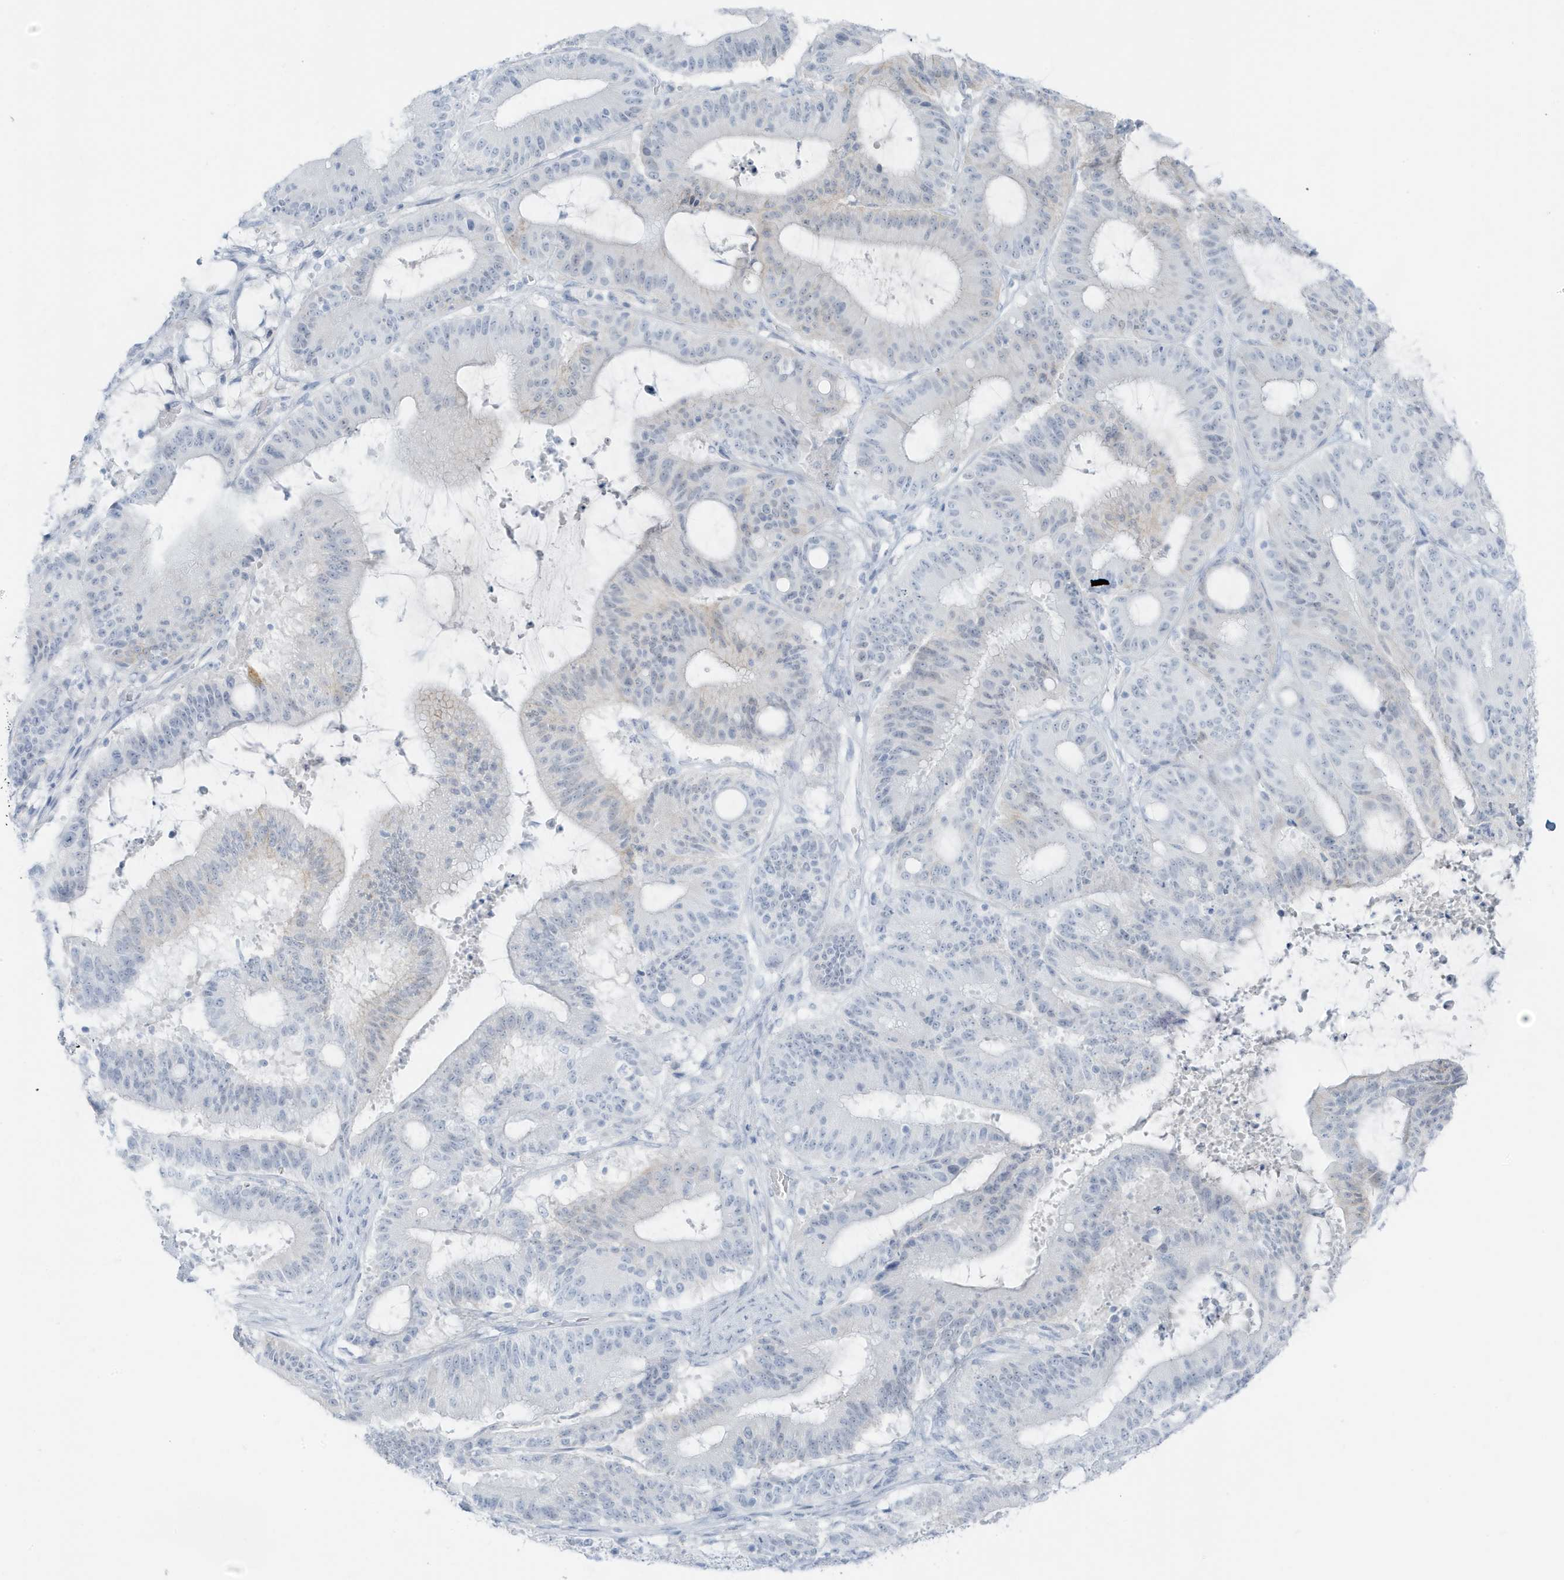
{"staining": {"intensity": "negative", "quantity": "none", "location": "none"}, "tissue": "liver cancer", "cell_type": "Tumor cells", "image_type": "cancer", "snomed": [{"axis": "morphology", "description": "Normal tissue, NOS"}, {"axis": "morphology", "description": "Cholangiocarcinoma"}, {"axis": "topography", "description": "Liver"}, {"axis": "topography", "description": "Peripheral nerve tissue"}], "caption": "Immunohistochemical staining of liver cholangiocarcinoma shows no significant expression in tumor cells. (DAB (3,3'-diaminobenzidine) immunohistochemistry, high magnification).", "gene": "ZFP64", "patient": {"sex": "female", "age": 73}}